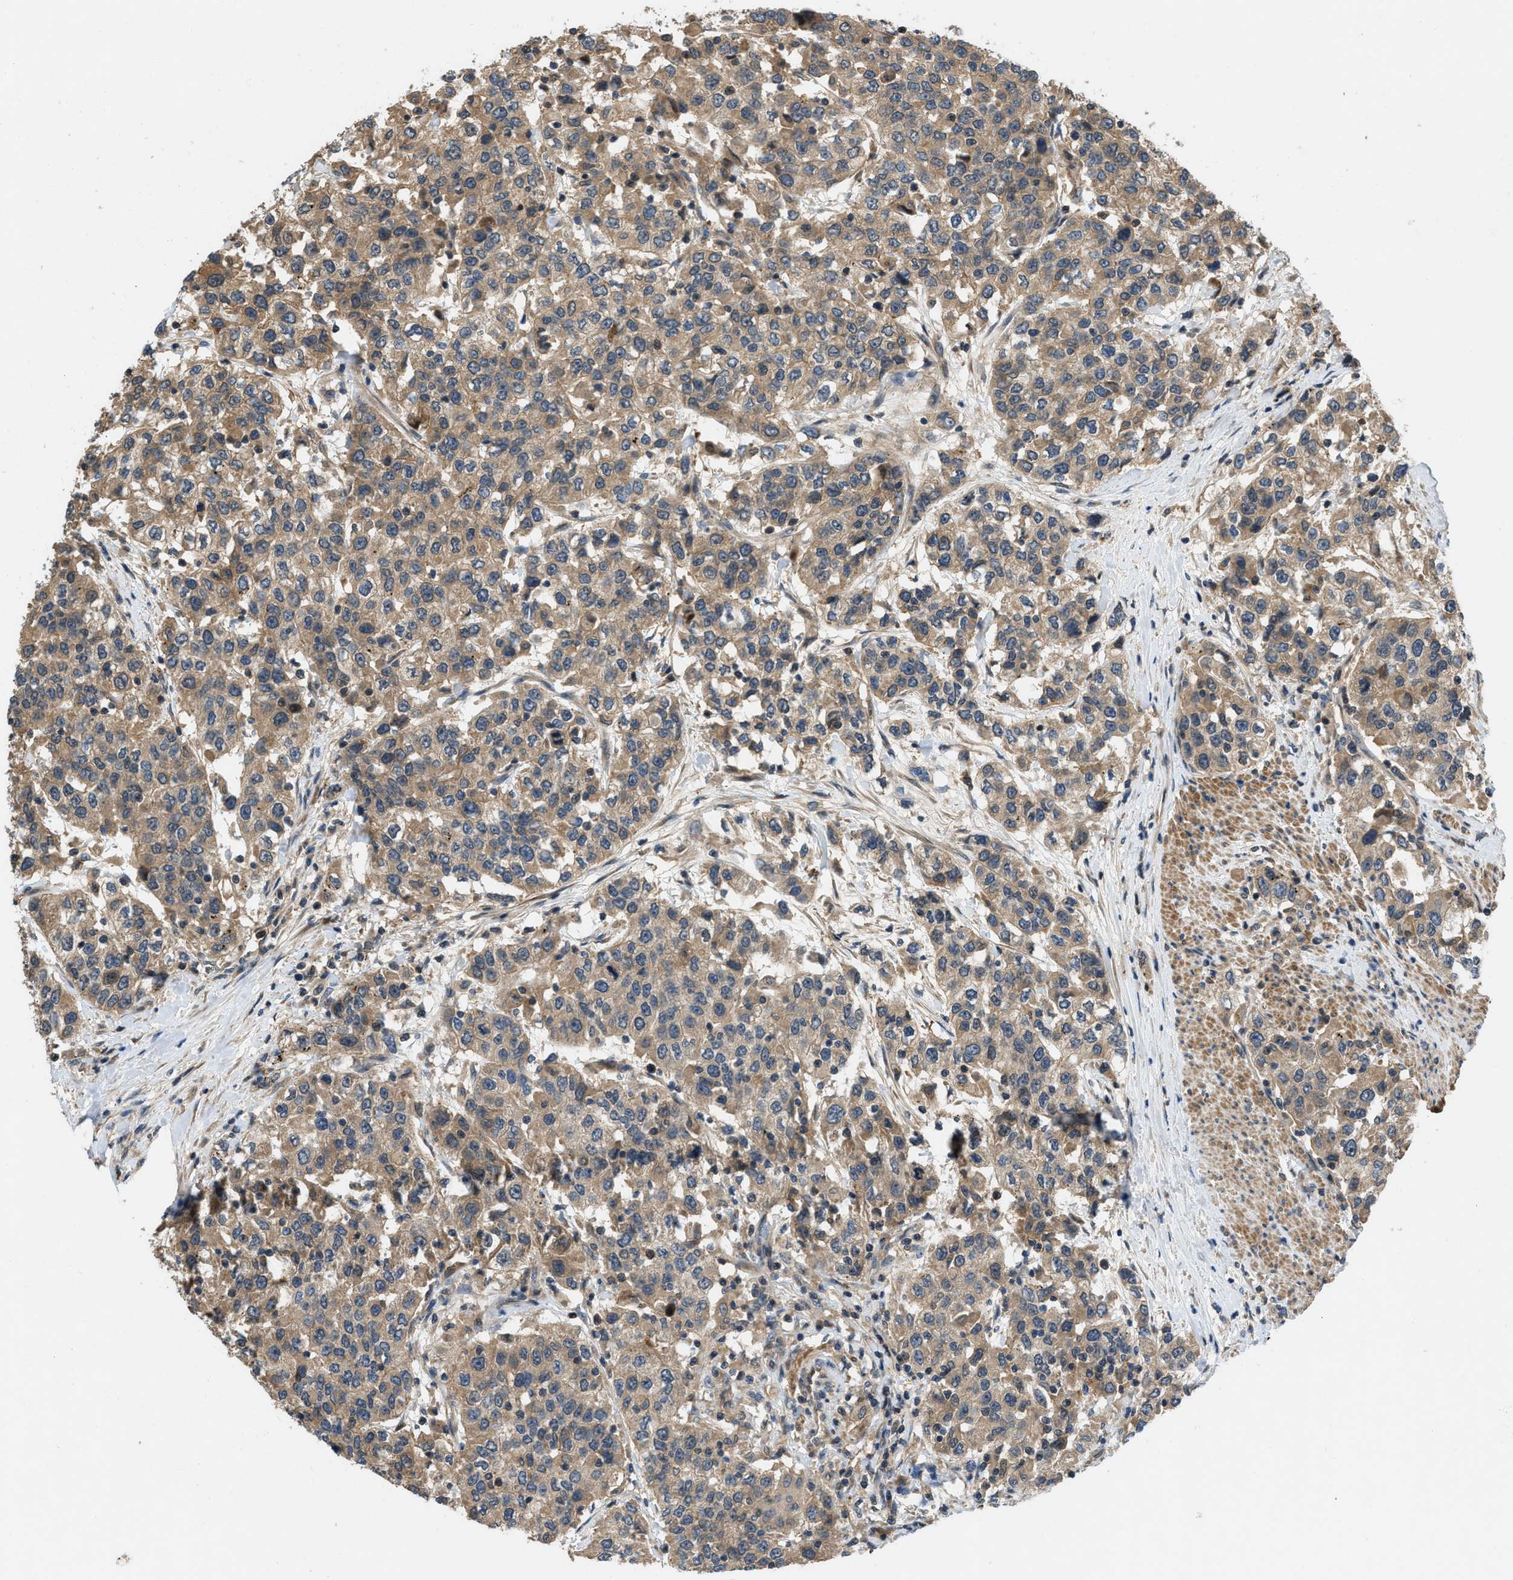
{"staining": {"intensity": "moderate", "quantity": ">75%", "location": "cytoplasmic/membranous"}, "tissue": "urothelial cancer", "cell_type": "Tumor cells", "image_type": "cancer", "snomed": [{"axis": "morphology", "description": "Urothelial carcinoma, High grade"}, {"axis": "topography", "description": "Urinary bladder"}], "caption": "Brown immunohistochemical staining in urothelial carcinoma (high-grade) exhibits moderate cytoplasmic/membranous expression in approximately >75% of tumor cells.", "gene": "GPR31", "patient": {"sex": "female", "age": 80}}